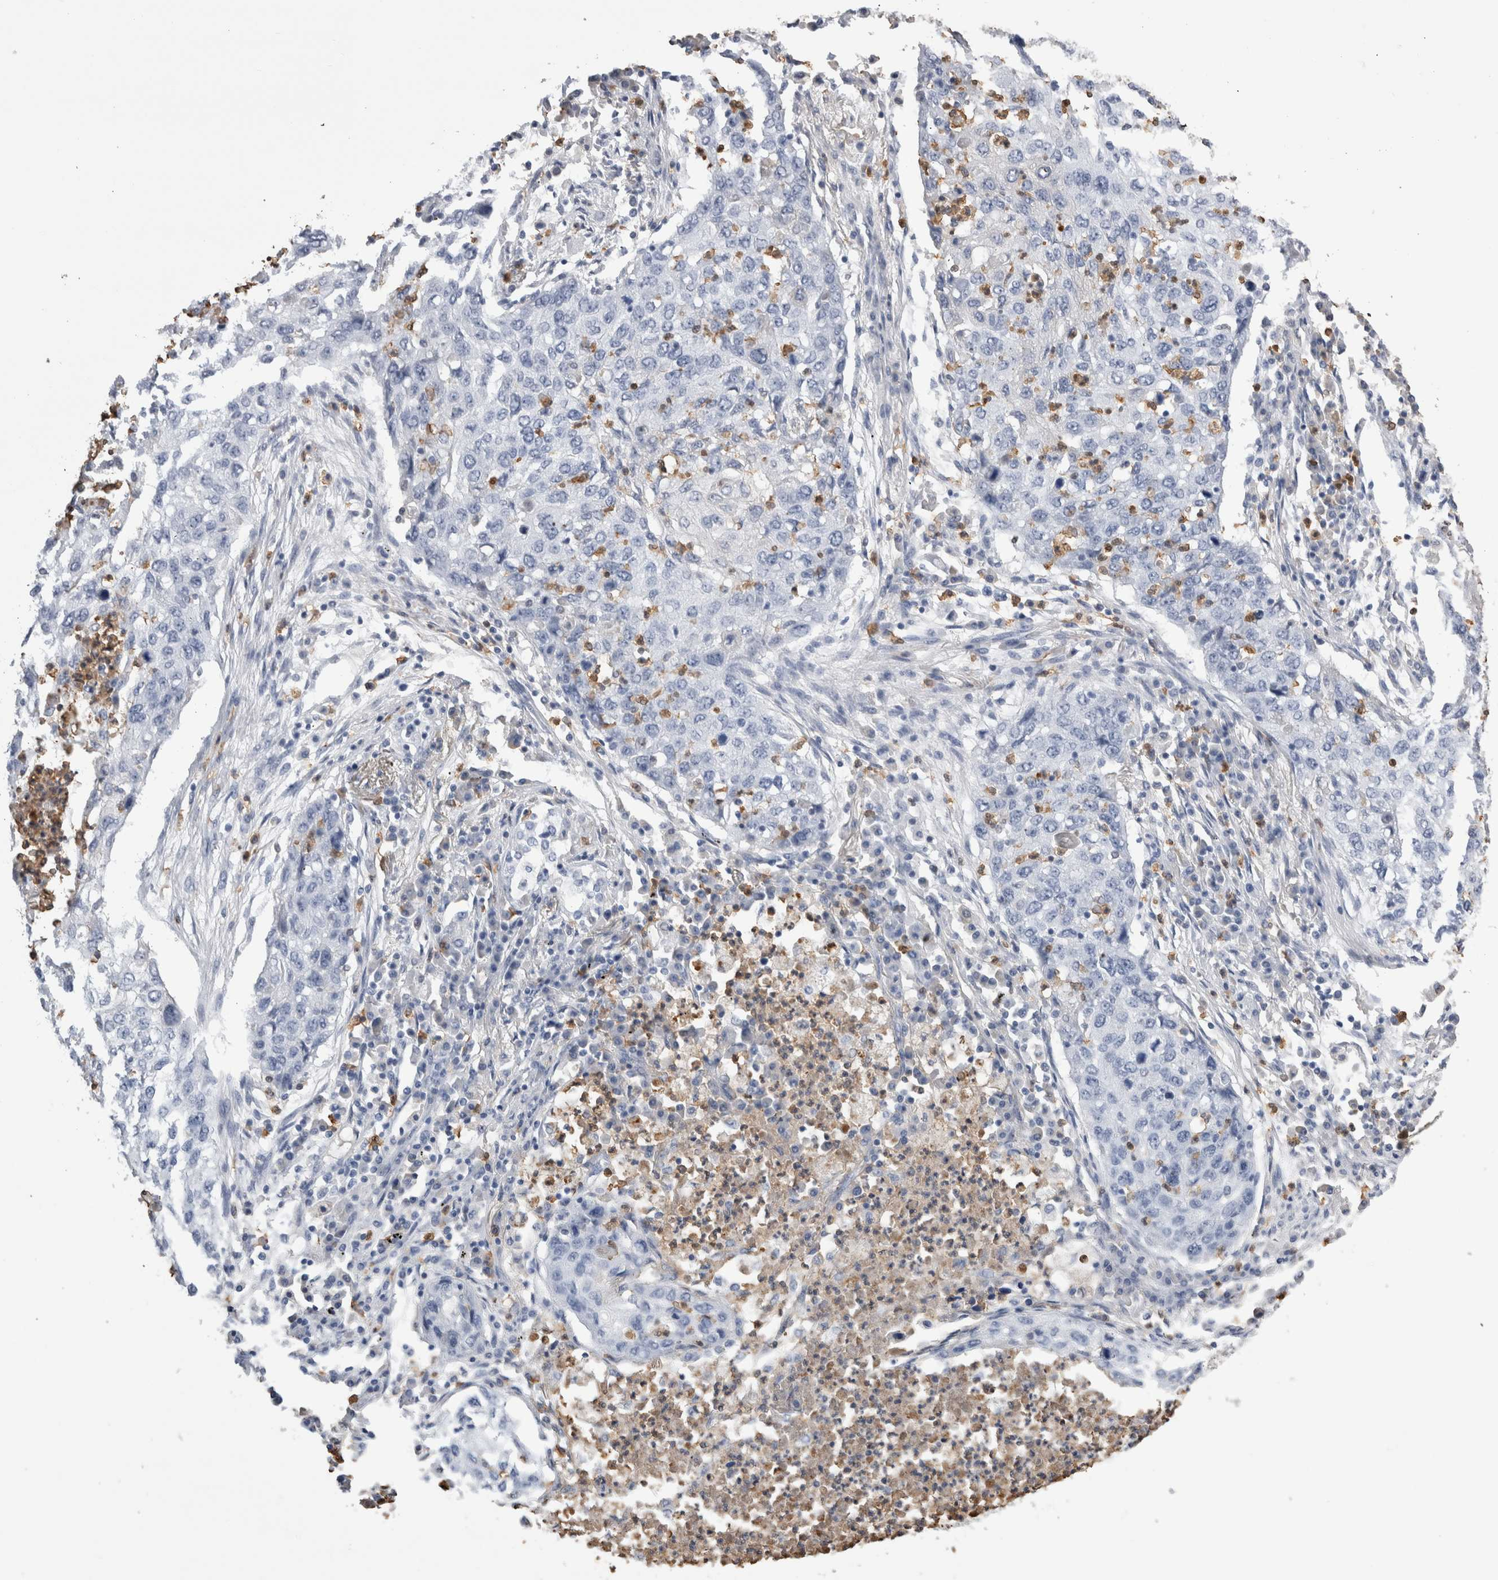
{"staining": {"intensity": "negative", "quantity": "none", "location": "none"}, "tissue": "lung cancer", "cell_type": "Tumor cells", "image_type": "cancer", "snomed": [{"axis": "morphology", "description": "Squamous cell carcinoma, NOS"}, {"axis": "topography", "description": "Lung"}], "caption": "This histopathology image is of lung squamous cell carcinoma stained with immunohistochemistry (IHC) to label a protein in brown with the nuclei are counter-stained blue. There is no positivity in tumor cells.", "gene": "S100A12", "patient": {"sex": "female", "age": 63}}